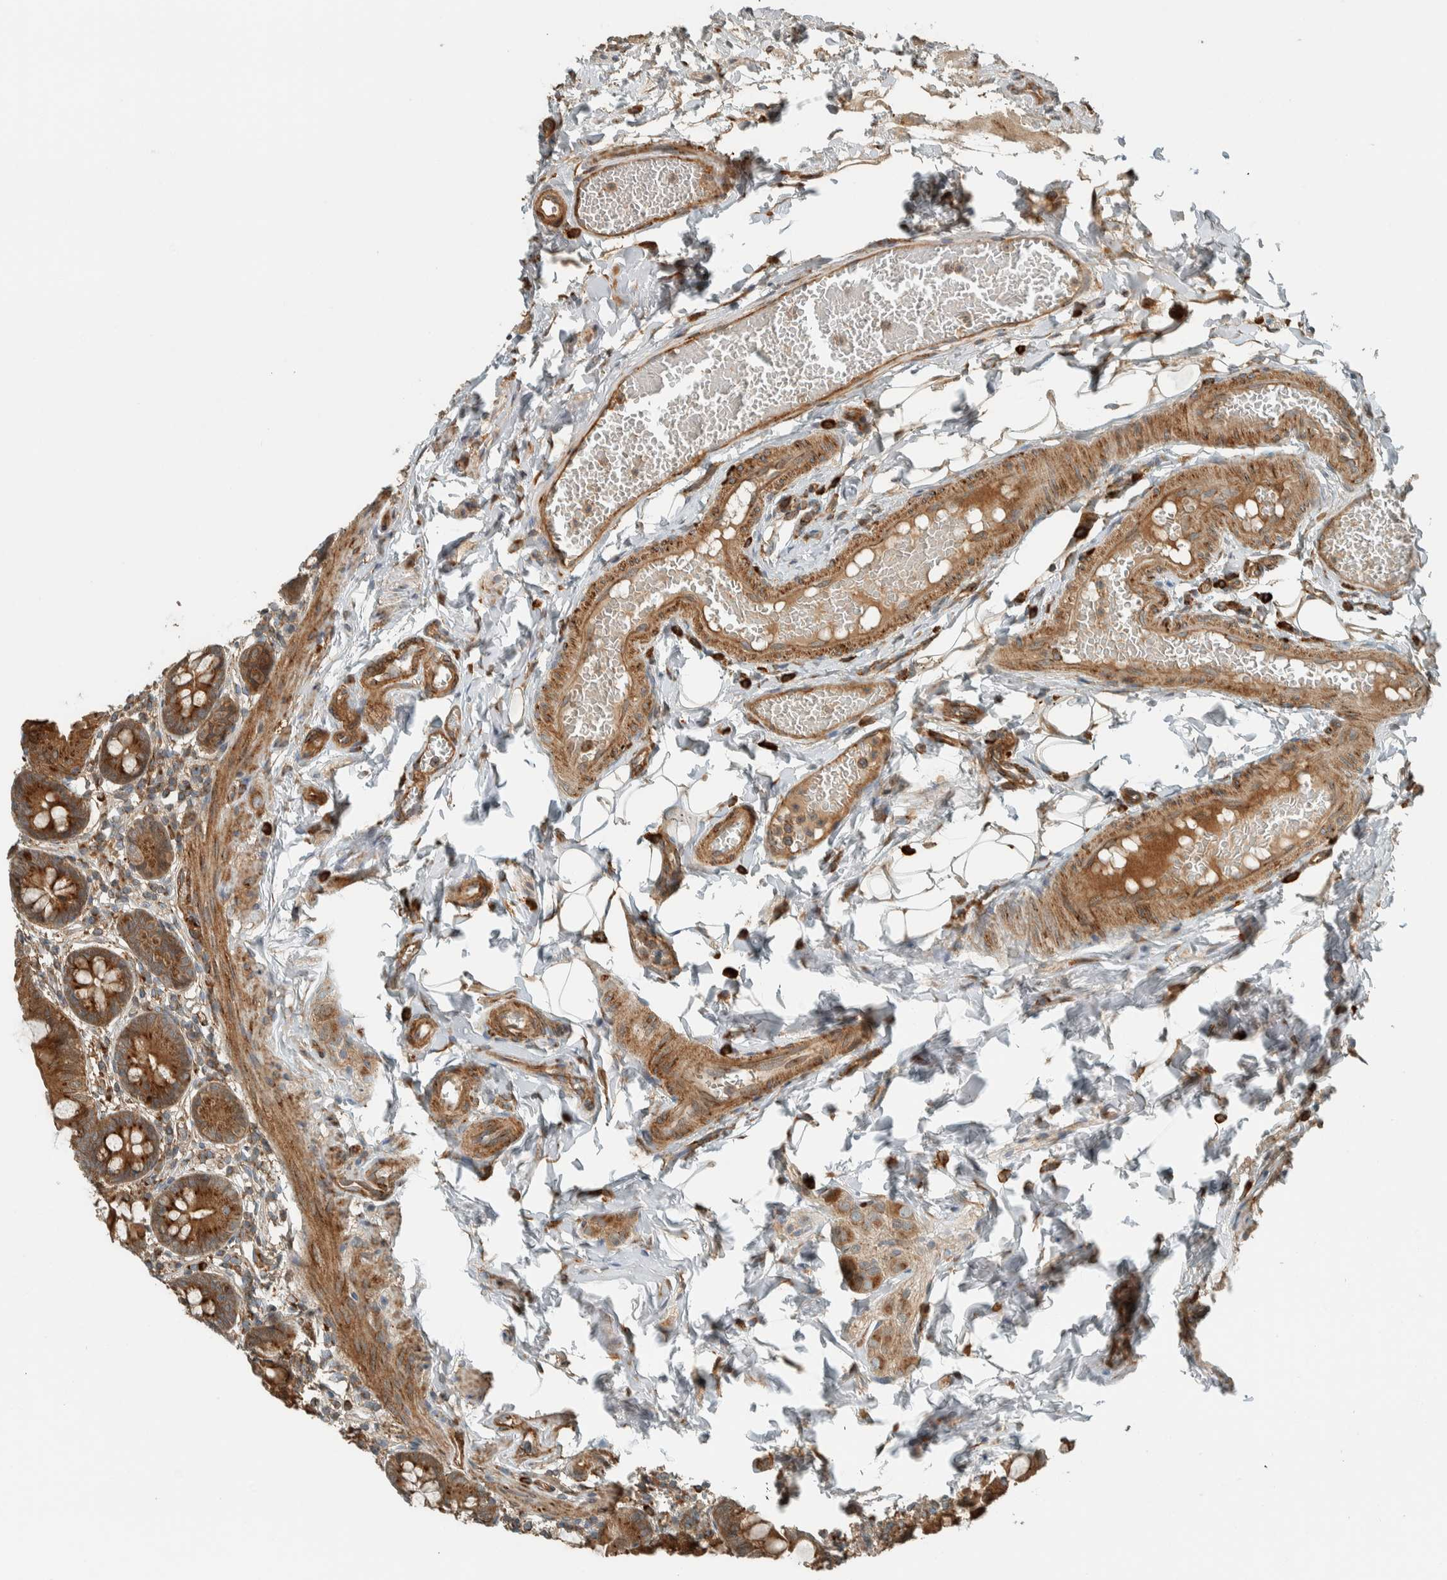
{"staining": {"intensity": "strong", "quantity": ">75%", "location": "cytoplasmic/membranous"}, "tissue": "small intestine", "cell_type": "Glandular cells", "image_type": "normal", "snomed": [{"axis": "morphology", "description": "Normal tissue, NOS"}, {"axis": "topography", "description": "Small intestine"}], "caption": "The micrograph displays immunohistochemical staining of normal small intestine. There is strong cytoplasmic/membranous staining is present in approximately >75% of glandular cells.", "gene": "EXOC7", "patient": {"sex": "male", "age": 7}}